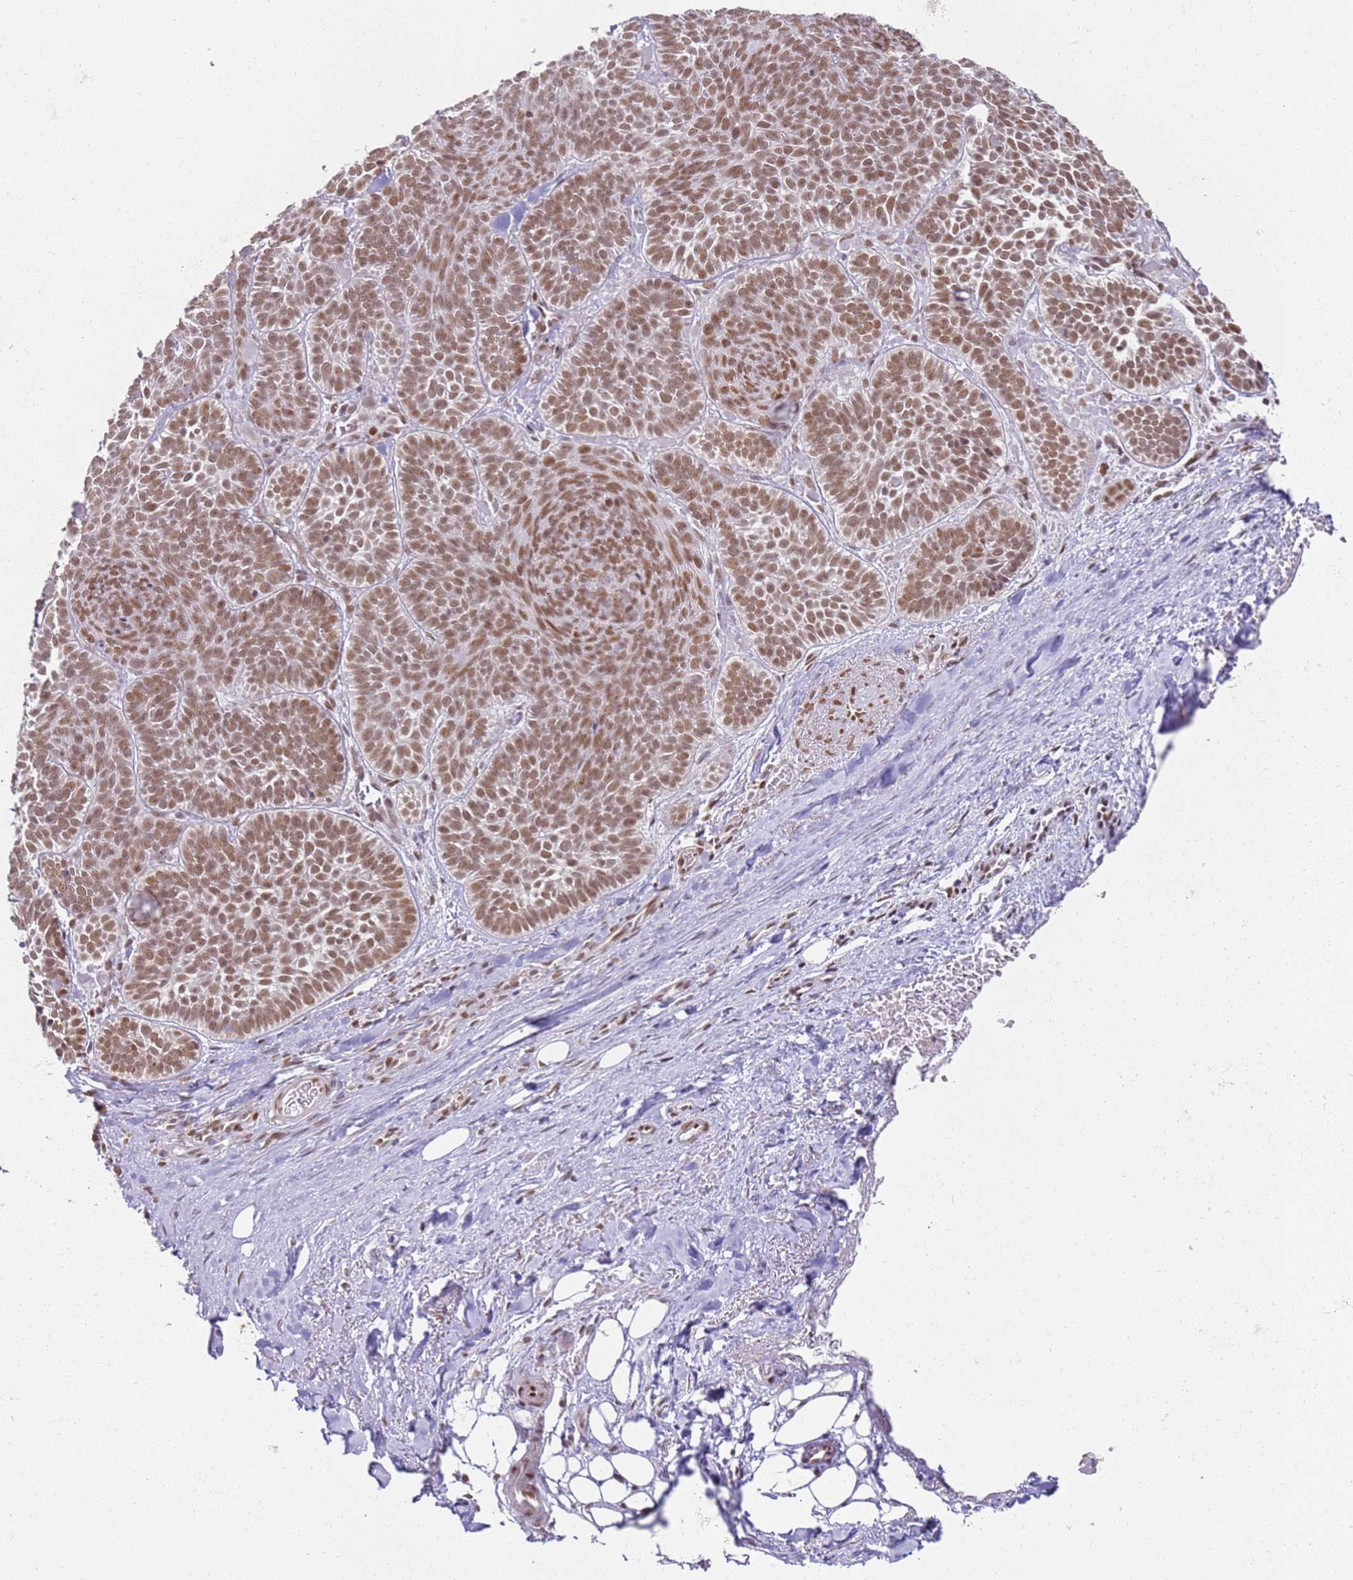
{"staining": {"intensity": "moderate", "quantity": ">75%", "location": "nuclear"}, "tissue": "skin cancer", "cell_type": "Tumor cells", "image_type": "cancer", "snomed": [{"axis": "morphology", "description": "Basal cell carcinoma"}, {"axis": "topography", "description": "Skin"}], "caption": "Basal cell carcinoma (skin) stained for a protein (brown) reveals moderate nuclear positive expression in approximately >75% of tumor cells.", "gene": "PHC2", "patient": {"sex": "male", "age": 85}}